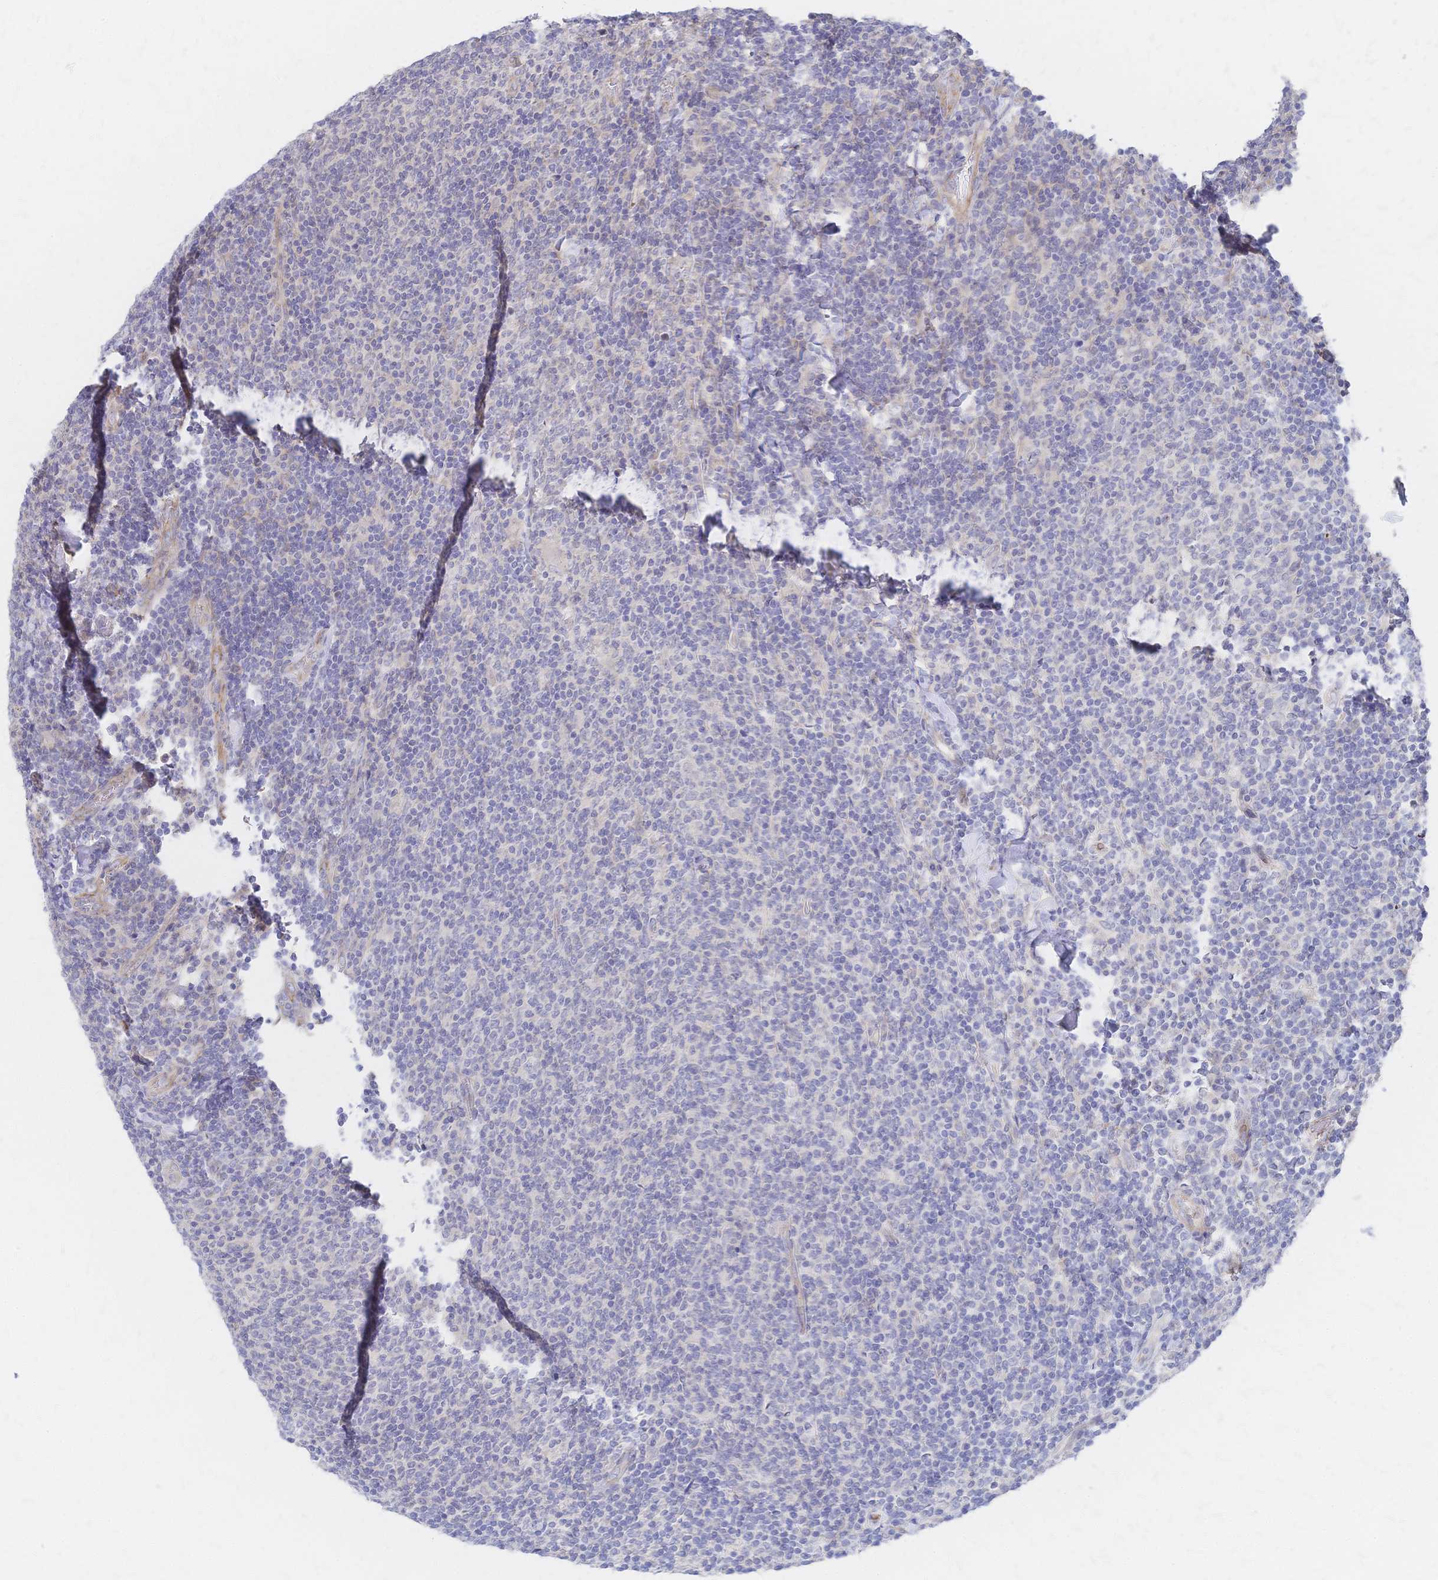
{"staining": {"intensity": "negative", "quantity": "none", "location": "none"}, "tissue": "lymphoma", "cell_type": "Tumor cells", "image_type": "cancer", "snomed": [{"axis": "morphology", "description": "Malignant lymphoma, non-Hodgkin's type, Low grade"}, {"axis": "topography", "description": "Lymph node"}], "caption": "DAB immunohistochemical staining of lymphoma displays no significant positivity in tumor cells.", "gene": "SLC5A1", "patient": {"sex": "male", "age": 52}}